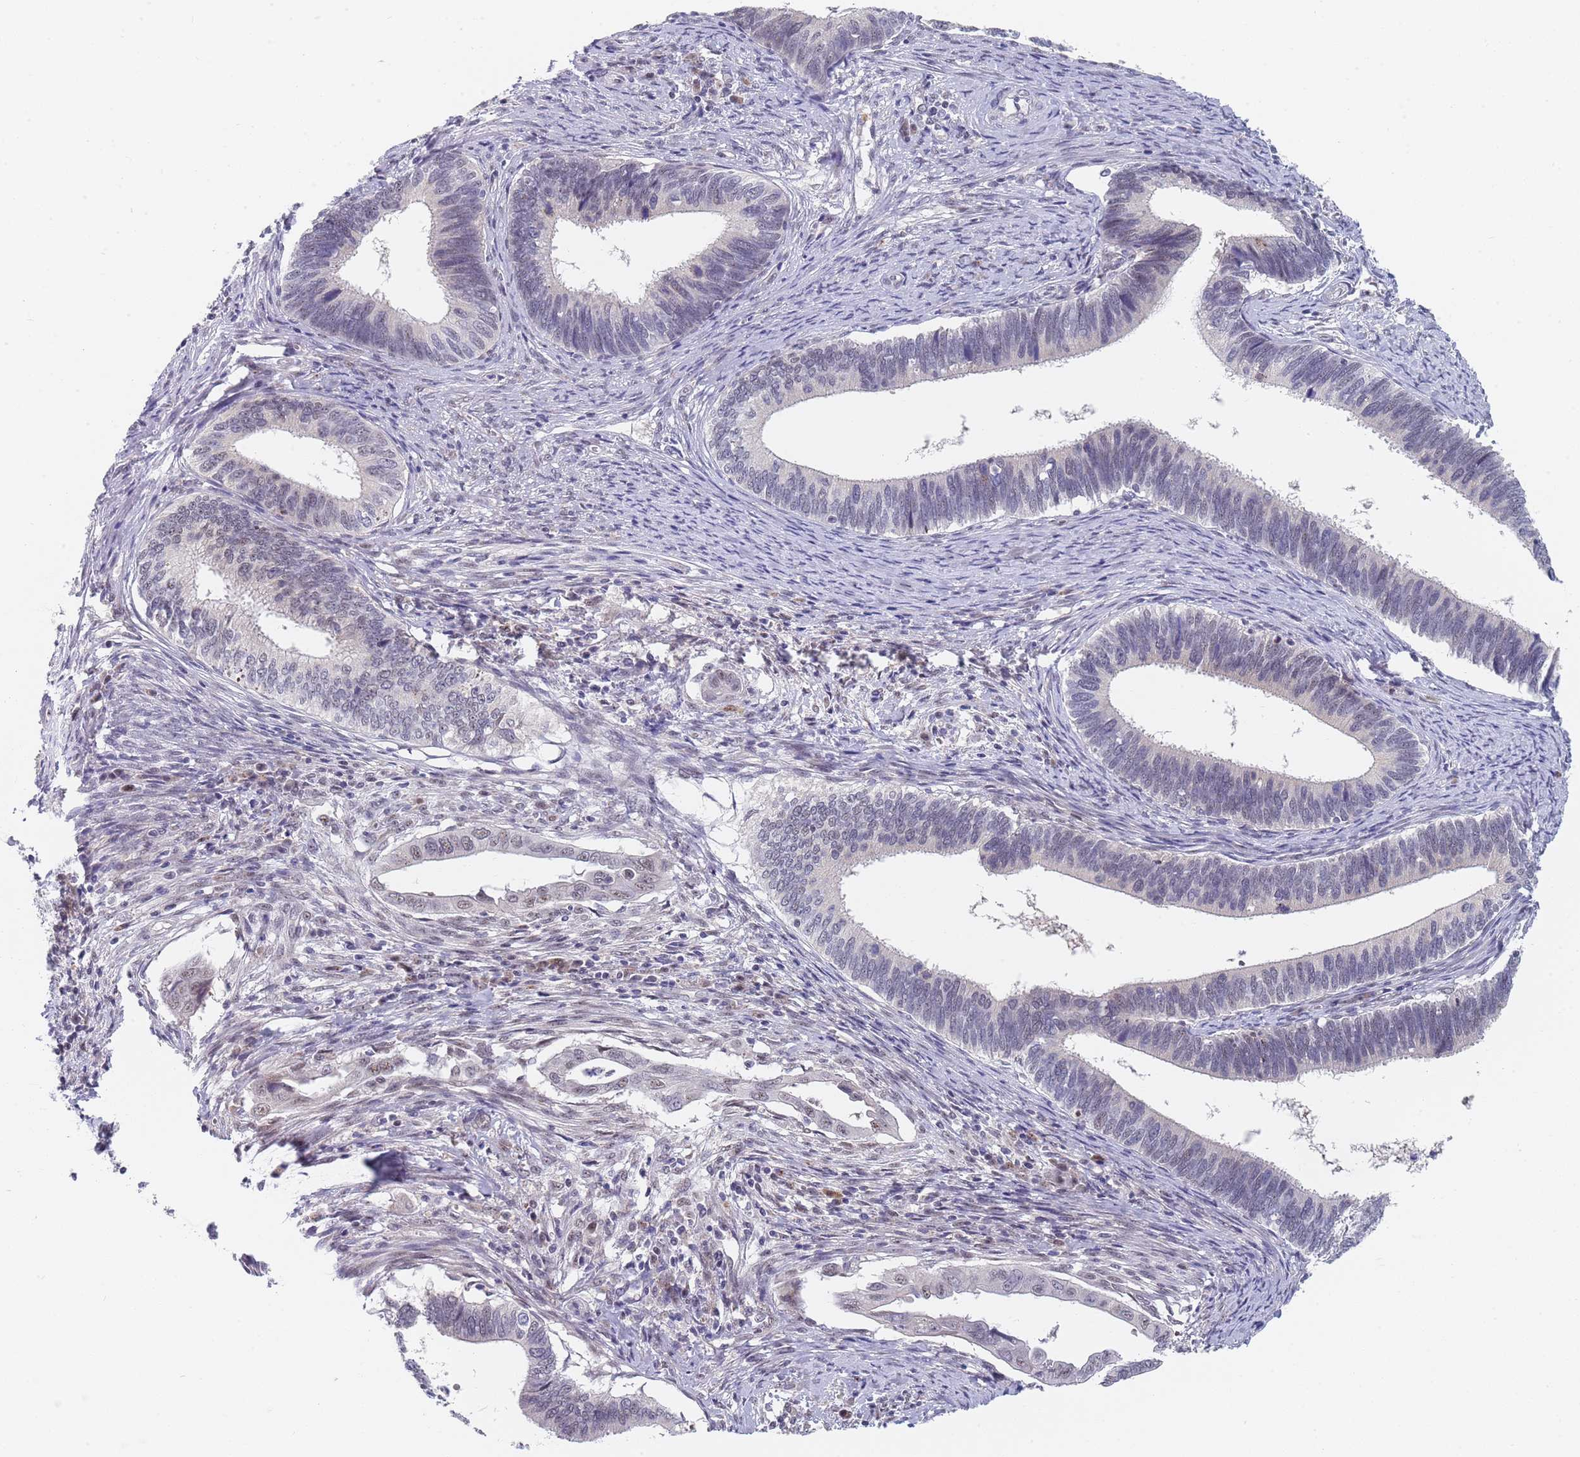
{"staining": {"intensity": "negative", "quantity": "none", "location": "none"}, "tissue": "cervical cancer", "cell_type": "Tumor cells", "image_type": "cancer", "snomed": [{"axis": "morphology", "description": "Adenocarcinoma, NOS"}, {"axis": "topography", "description": "Cervix"}], "caption": "The micrograph shows no significant positivity in tumor cells of cervical adenocarcinoma.", "gene": "PLCL2", "patient": {"sex": "female", "age": 42}}